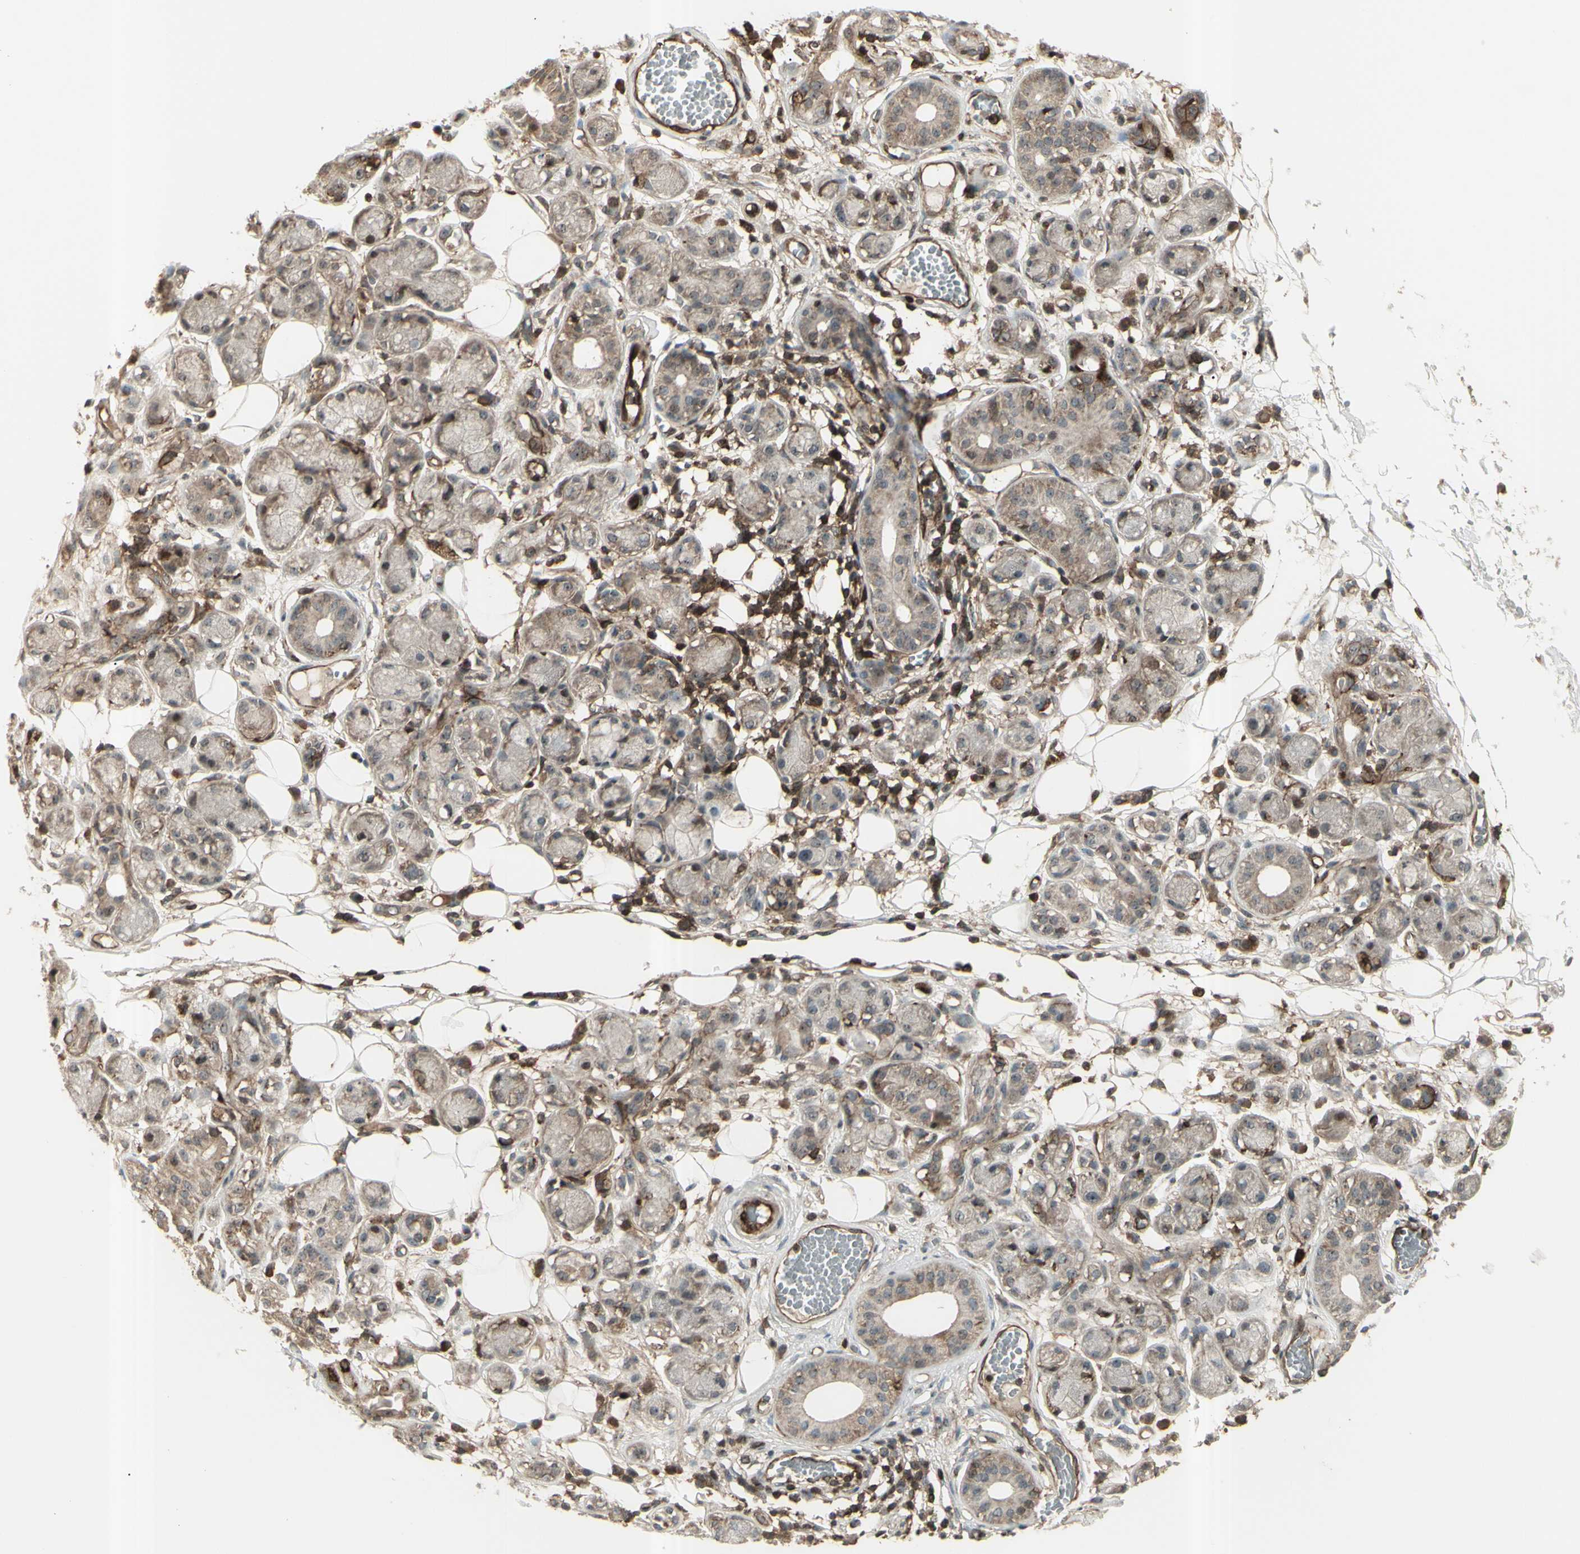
{"staining": {"intensity": "weak", "quantity": "25%-75%", "location": "cytoplasmic/membranous"}, "tissue": "adipose tissue", "cell_type": "Adipocytes", "image_type": "normal", "snomed": [{"axis": "morphology", "description": "Normal tissue, NOS"}, {"axis": "morphology", "description": "Inflammation, NOS"}, {"axis": "topography", "description": "Vascular tissue"}, {"axis": "topography", "description": "Salivary gland"}], "caption": "Protein expression analysis of benign adipose tissue displays weak cytoplasmic/membranous expression in approximately 25%-75% of adipocytes. (DAB IHC with brightfield microscopy, high magnification).", "gene": "FXYD5", "patient": {"sex": "female", "age": 75}}